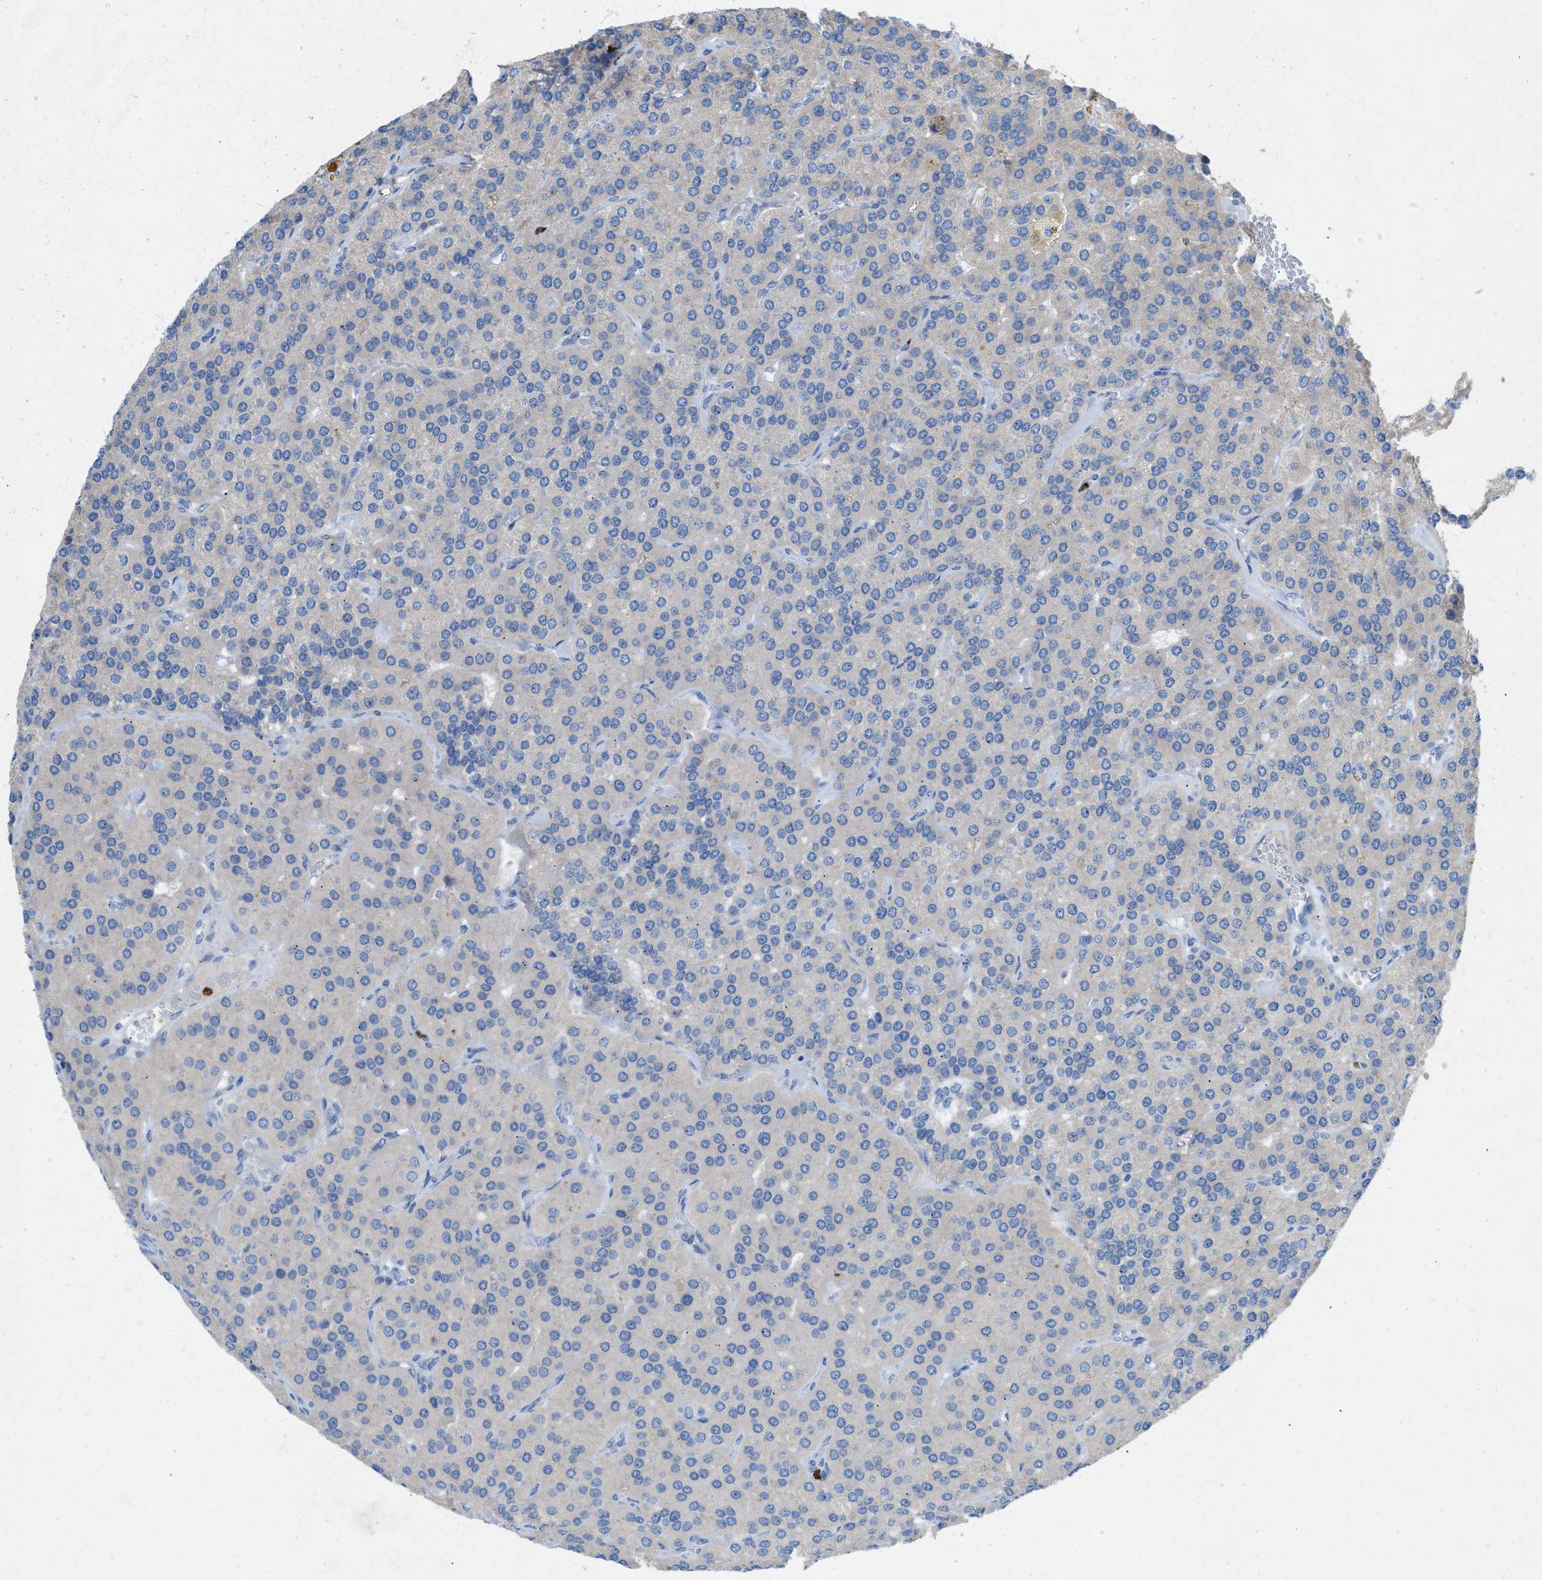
{"staining": {"intensity": "negative", "quantity": "none", "location": "none"}, "tissue": "parathyroid gland", "cell_type": "Glandular cells", "image_type": "normal", "snomed": [{"axis": "morphology", "description": "Normal tissue, NOS"}, {"axis": "morphology", "description": "Adenoma, NOS"}, {"axis": "topography", "description": "Parathyroid gland"}], "caption": "An IHC micrograph of unremarkable parathyroid gland is shown. There is no staining in glandular cells of parathyroid gland.", "gene": "CKLF", "patient": {"sex": "female", "age": 86}}